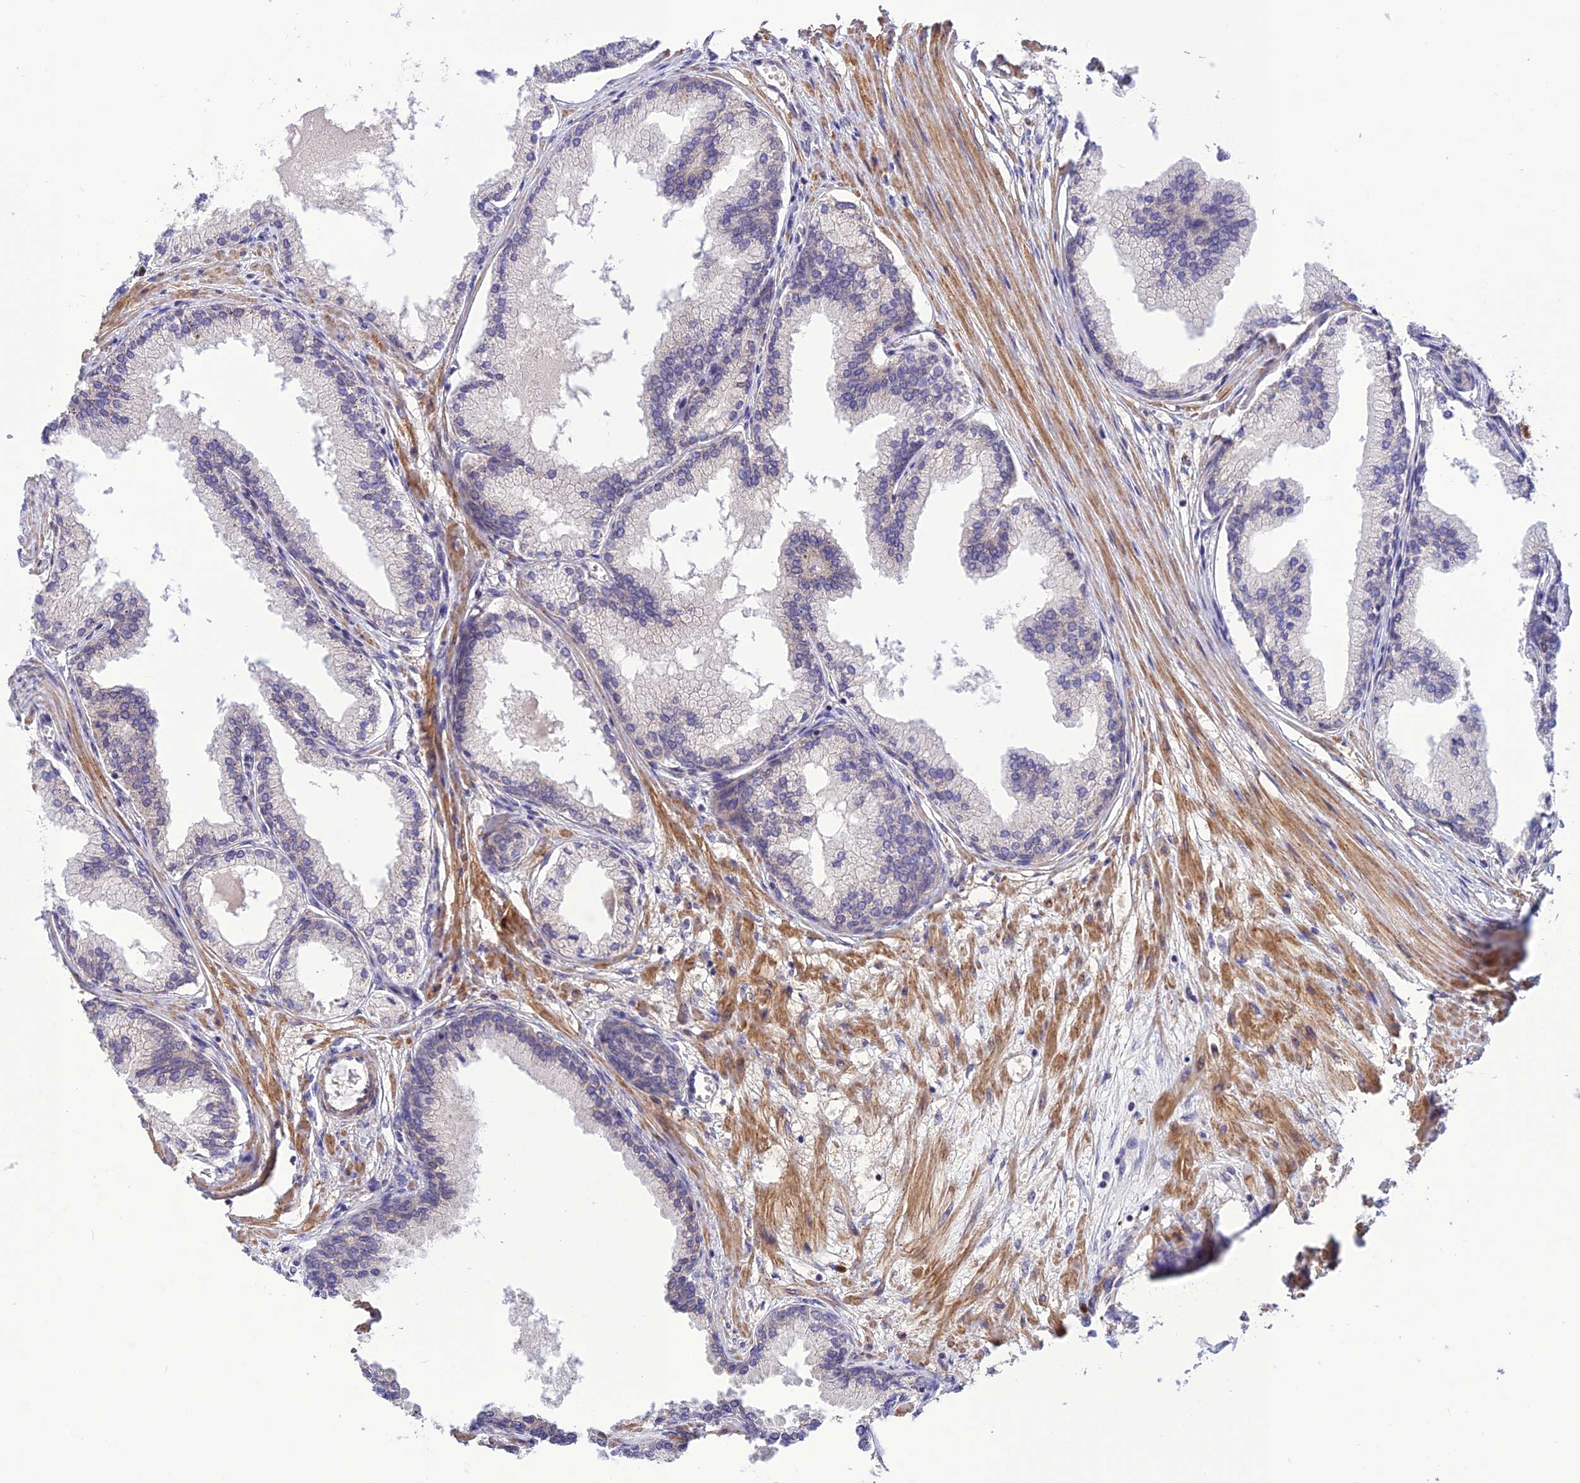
{"staining": {"intensity": "weak", "quantity": "25%-75%", "location": "cytoplasmic/membranous"}, "tissue": "prostate cancer", "cell_type": "Tumor cells", "image_type": "cancer", "snomed": [{"axis": "morphology", "description": "Adenocarcinoma, Low grade"}, {"axis": "topography", "description": "Prostate"}], "caption": "Protein analysis of prostate cancer (adenocarcinoma (low-grade)) tissue shows weak cytoplasmic/membranous expression in about 25%-75% of tumor cells. (Stains: DAB in brown, nuclei in blue, Microscopy: brightfield microscopy at high magnification).", "gene": "UROS", "patient": {"sex": "male", "age": 63}}